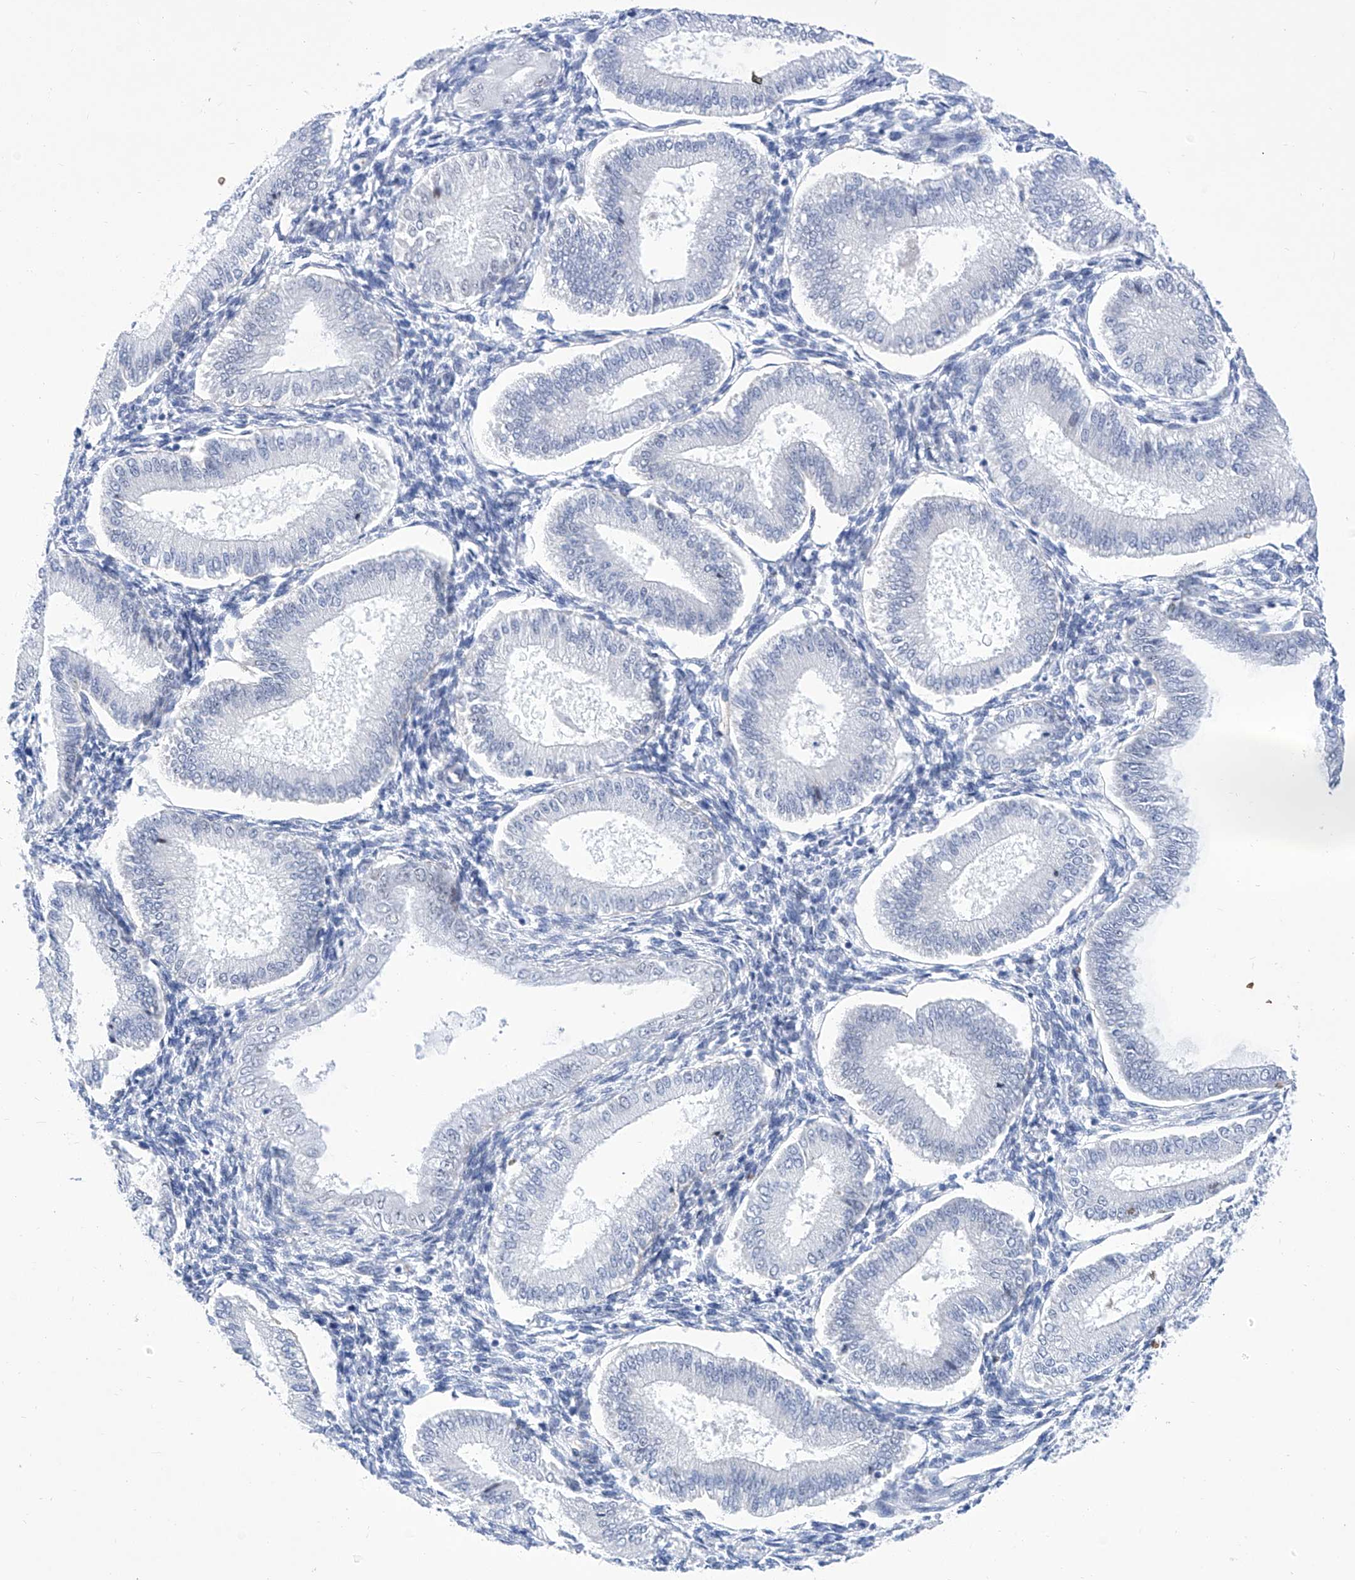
{"staining": {"intensity": "negative", "quantity": "none", "location": "none"}, "tissue": "endometrium", "cell_type": "Cells in endometrial stroma", "image_type": "normal", "snomed": [{"axis": "morphology", "description": "Normal tissue, NOS"}, {"axis": "topography", "description": "Endometrium"}], "caption": "There is no significant positivity in cells in endometrial stroma of endometrium. (Stains: DAB immunohistochemistry (IHC) with hematoxylin counter stain, Microscopy: brightfield microscopy at high magnification).", "gene": "SART1", "patient": {"sex": "female", "age": 39}}